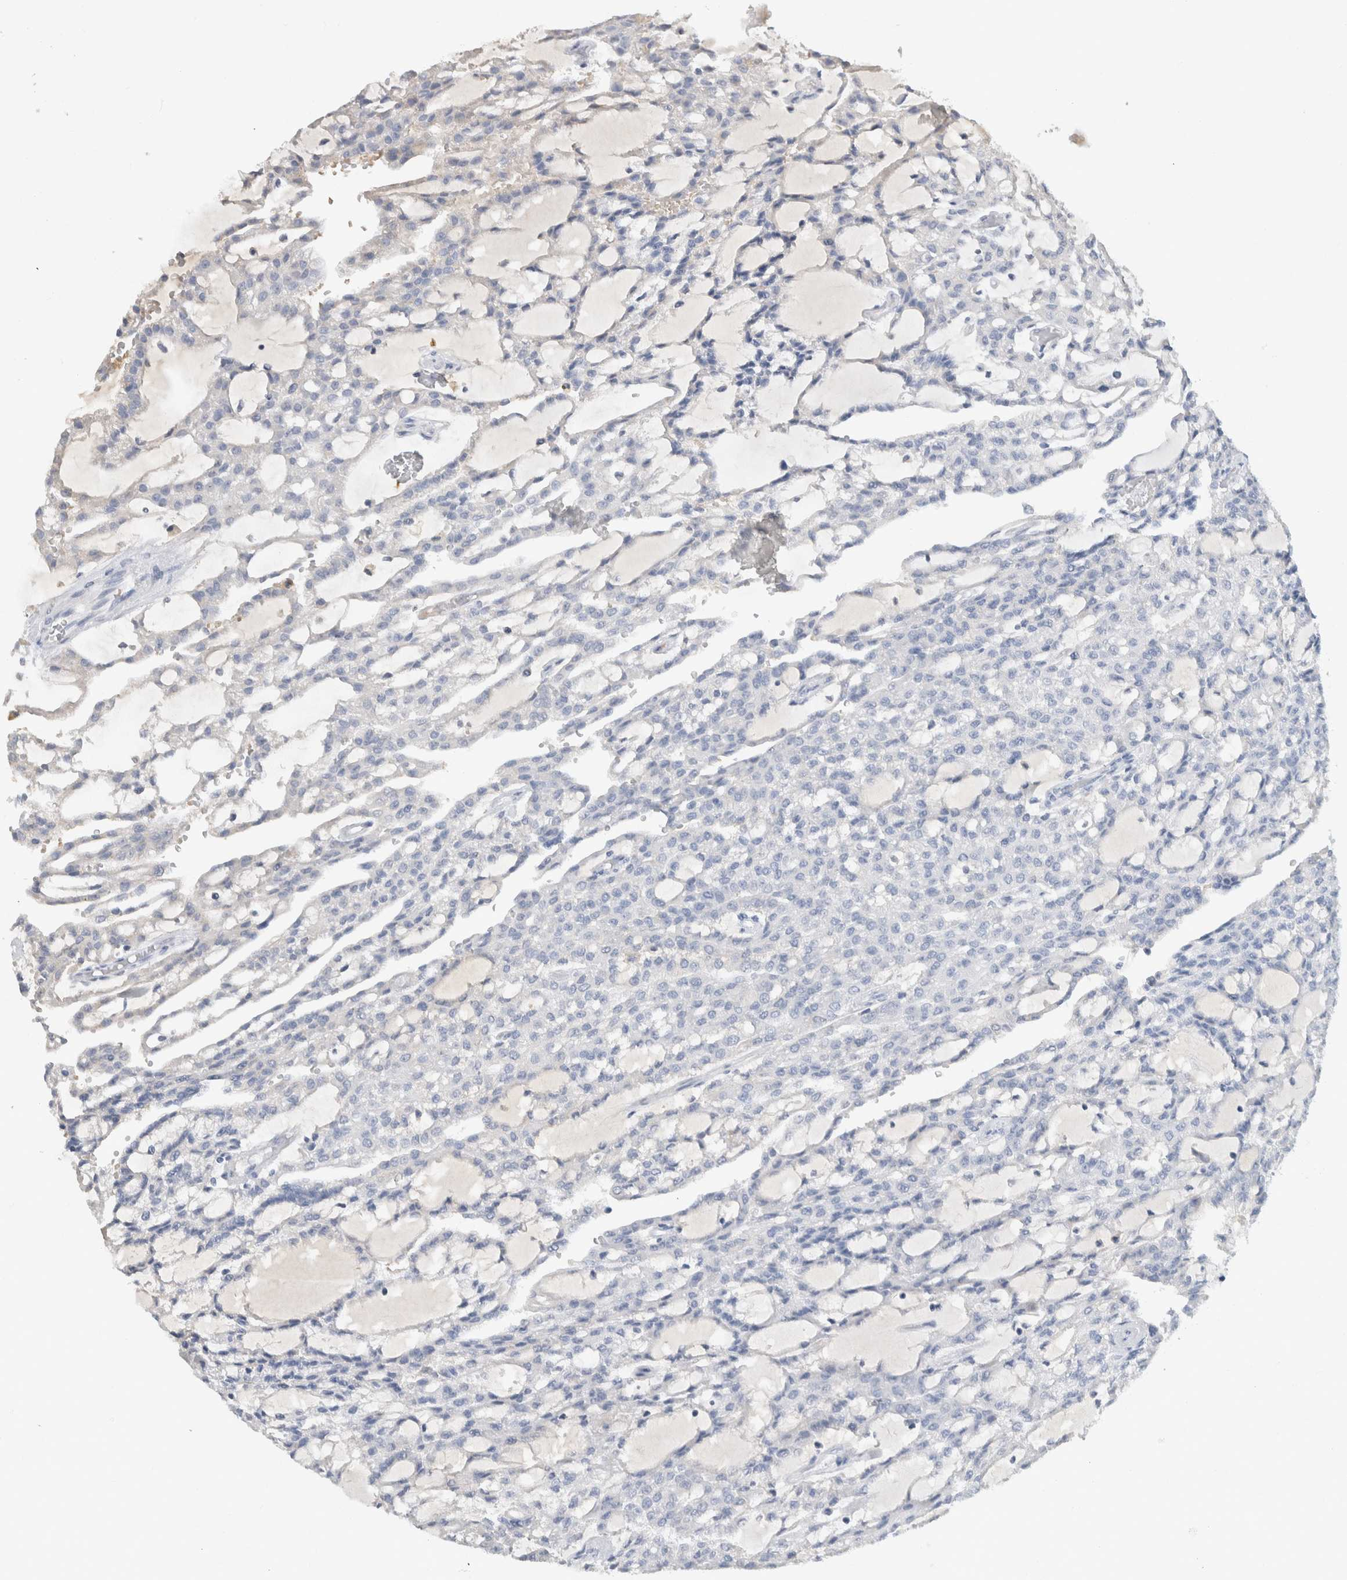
{"staining": {"intensity": "negative", "quantity": "none", "location": "none"}, "tissue": "renal cancer", "cell_type": "Tumor cells", "image_type": "cancer", "snomed": [{"axis": "morphology", "description": "Adenocarcinoma, NOS"}, {"axis": "topography", "description": "Kidney"}], "caption": "The image shows no significant expression in tumor cells of renal cancer.", "gene": "SCGB1A1", "patient": {"sex": "male", "age": 63}}